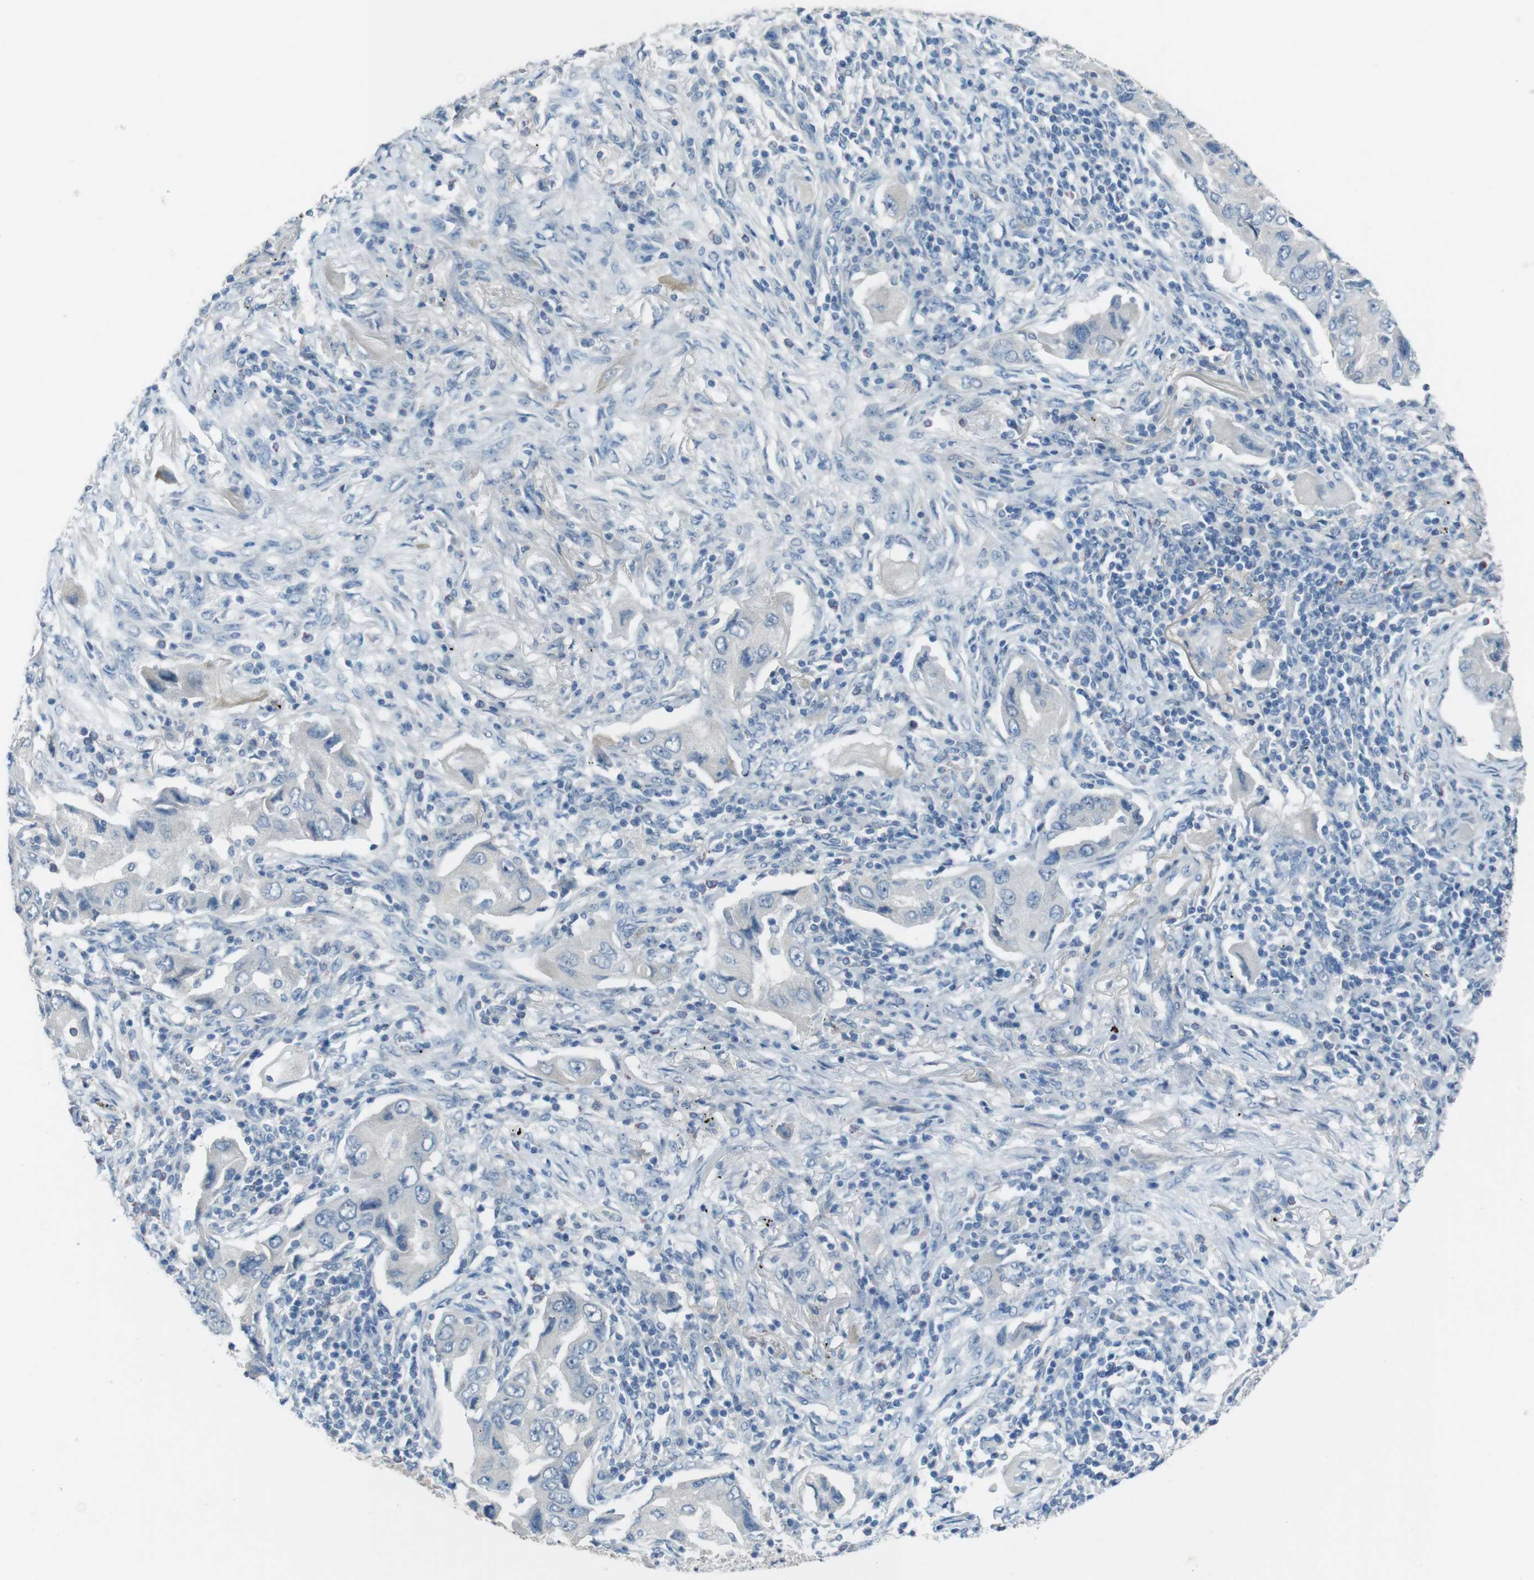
{"staining": {"intensity": "negative", "quantity": "none", "location": "none"}, "tissue": "lung cancer", "cell_type": "Tumor cells", "image_type": "cancer", "snomed": [{"axis": "morphology", "description": "Adenocarcinoma, NOS"}, {"axis": "topography", "description": "Lung"}], "caption": "Immunohistochemistry (IHC) histopathology image of neoplastic tissue: lung cancer stained with DAB reveals no significant protein staining in tumor cells.", "gene": "ENTPD7", "patient": {"sex": "female", "age": 65}}